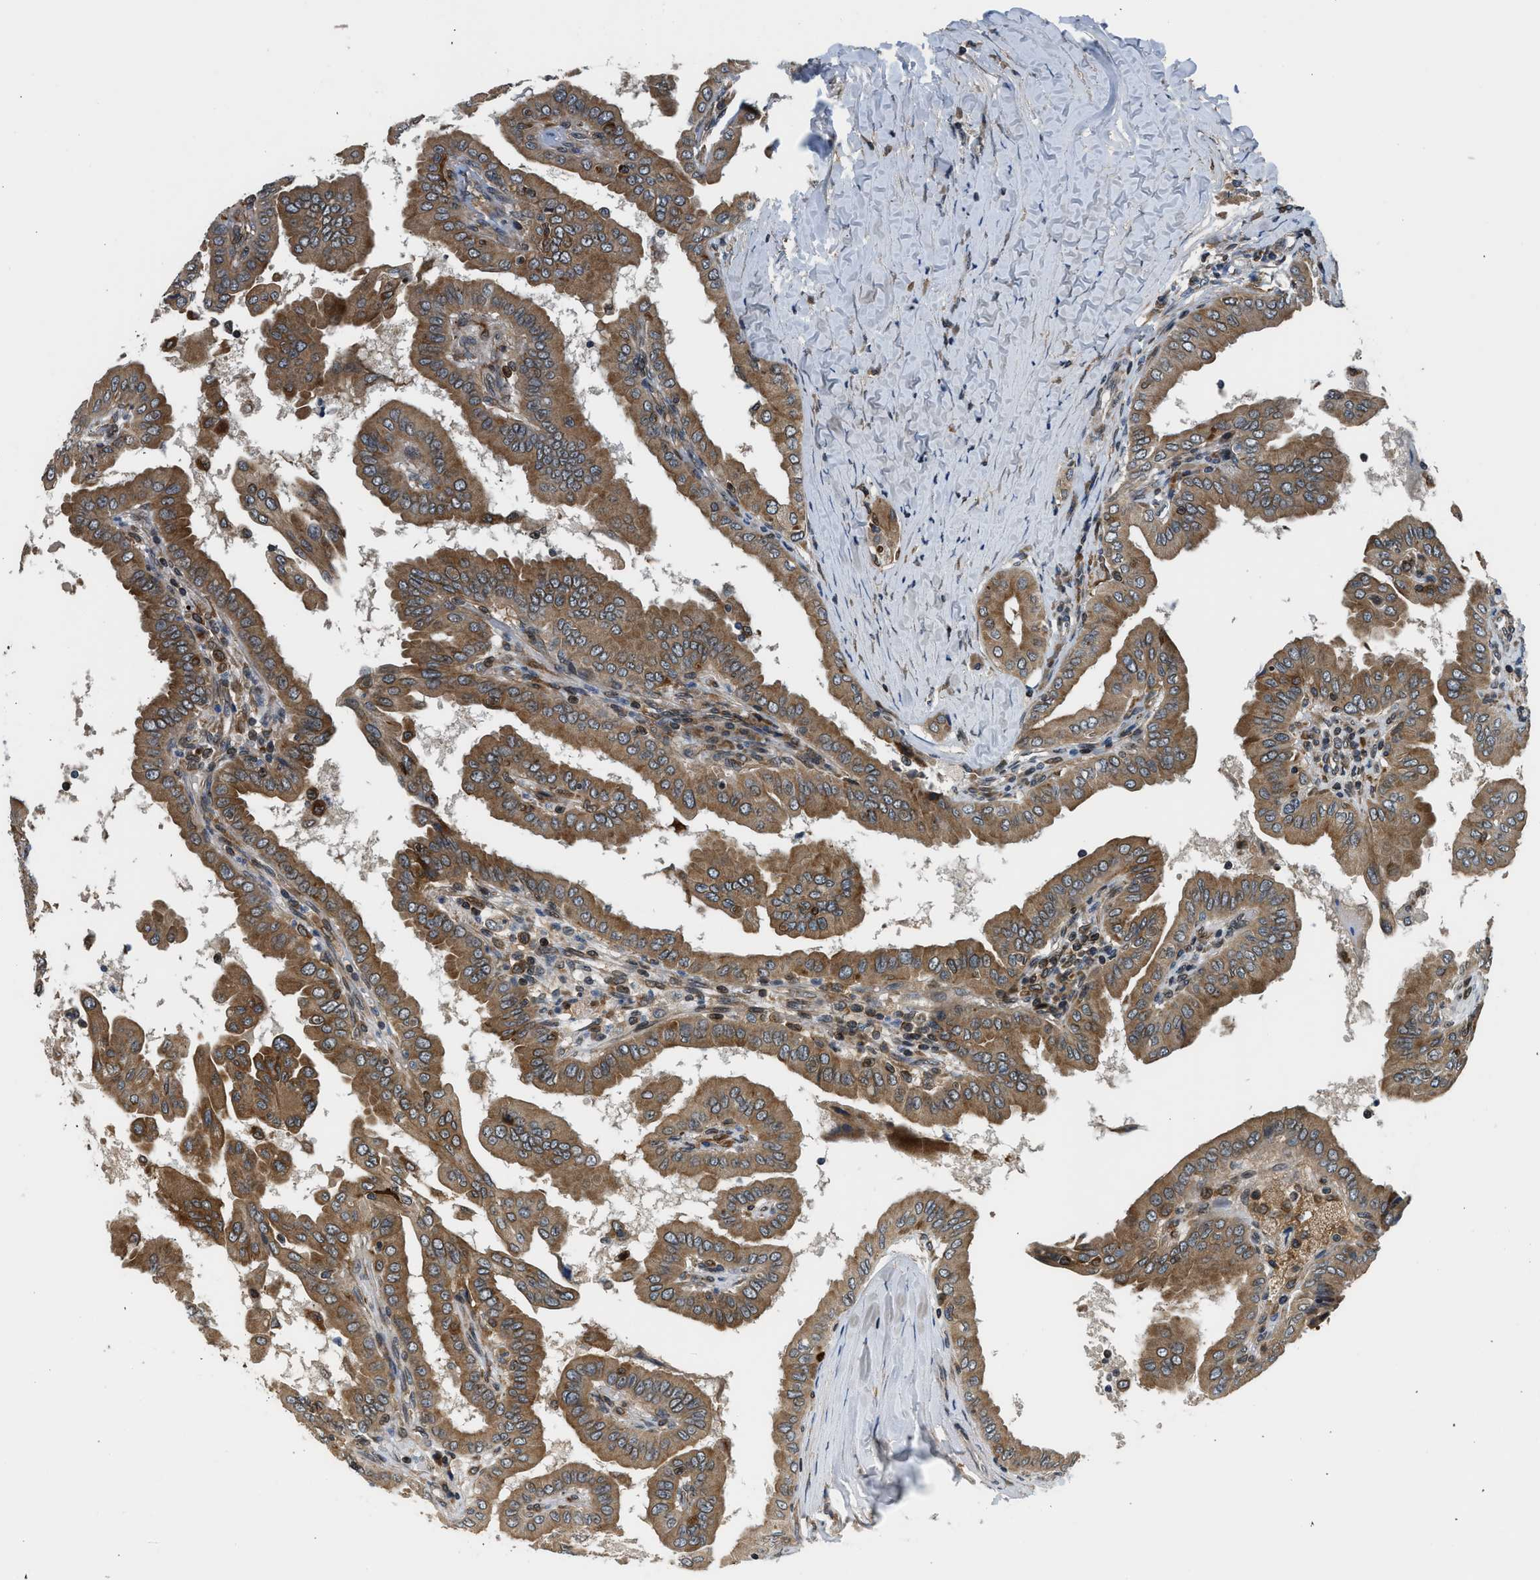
{"staining": {"intensity": "moderate", "quantity": ">75%", "location": "cytoplasmic/membranous"}, "tissue": "thyroid cancer", "cell_type": "Tumor cells", "image_type": "cancer", "snomed": [{"axis": "morphology", "description": "Papillary adenocarcinoma, NOS"}, {"axis": "topography", "description": "Thyroid gland"}], "caption": "Immunohistochemical staining of papillary adenocarcinoma (thyroid) reveals moderate cytoplasmic/membranous protein expression in about >75% of tumor cells.", "gene": "RETREG3", "patient": {"sex": "male", "age": 33}}